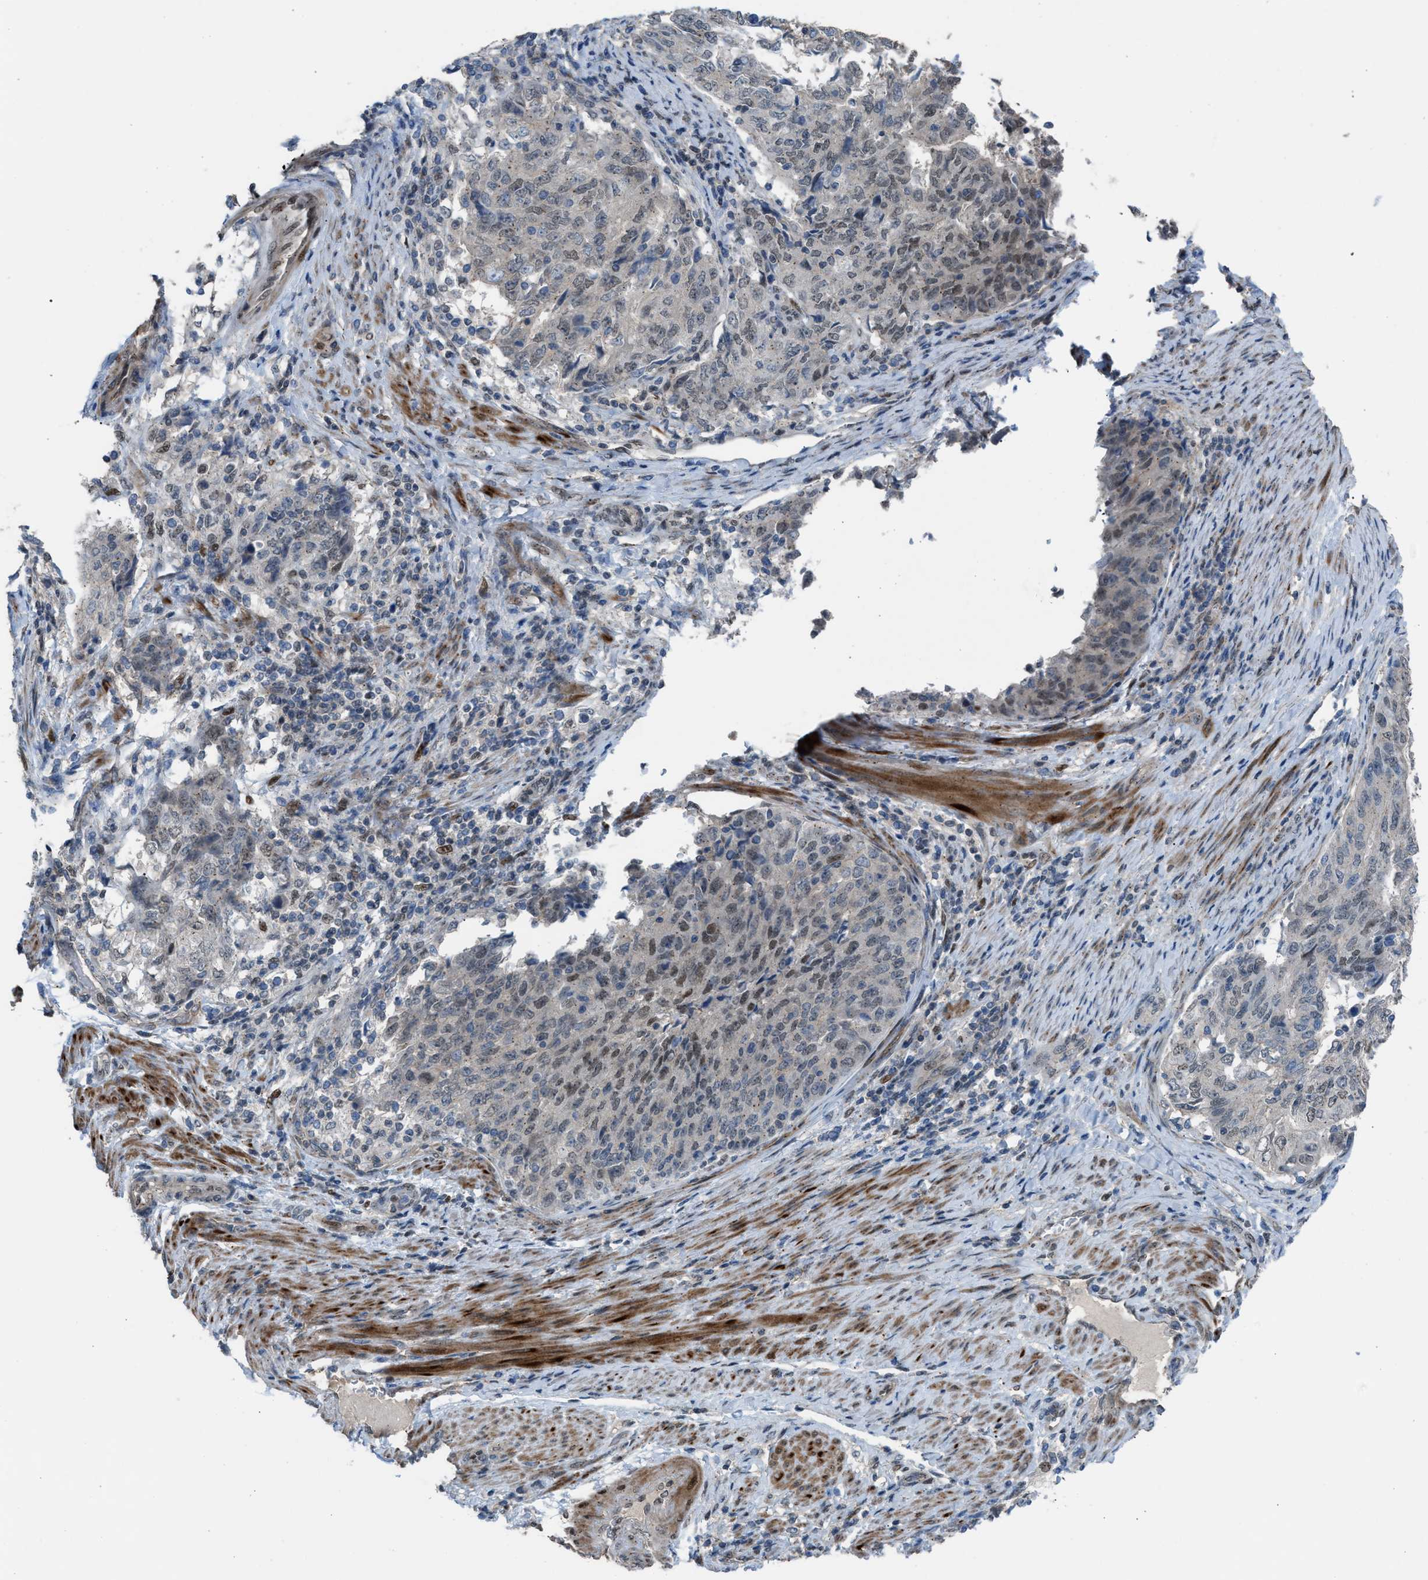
{"staining": {"intensity": "weak", "quantity": "25%-75%", "location": "nuclear"}, "tissue": "endometrial cancer", "cell_type": "Tumor cells", "image_type": "cancer", "snomed": [{"axis": "morphology", "description": "Adenocarcinoma, NOS"}, {"axis": "topography", "description": "Endometrium"}], "caption": "Endometrial adenocarcinoma stained for a protein (brown) reveals weak nuclear positive expression in about 25%-75% of tumor cells.", "gene": "CRTC1", "patient": {"sex": "female", "age": 80}}